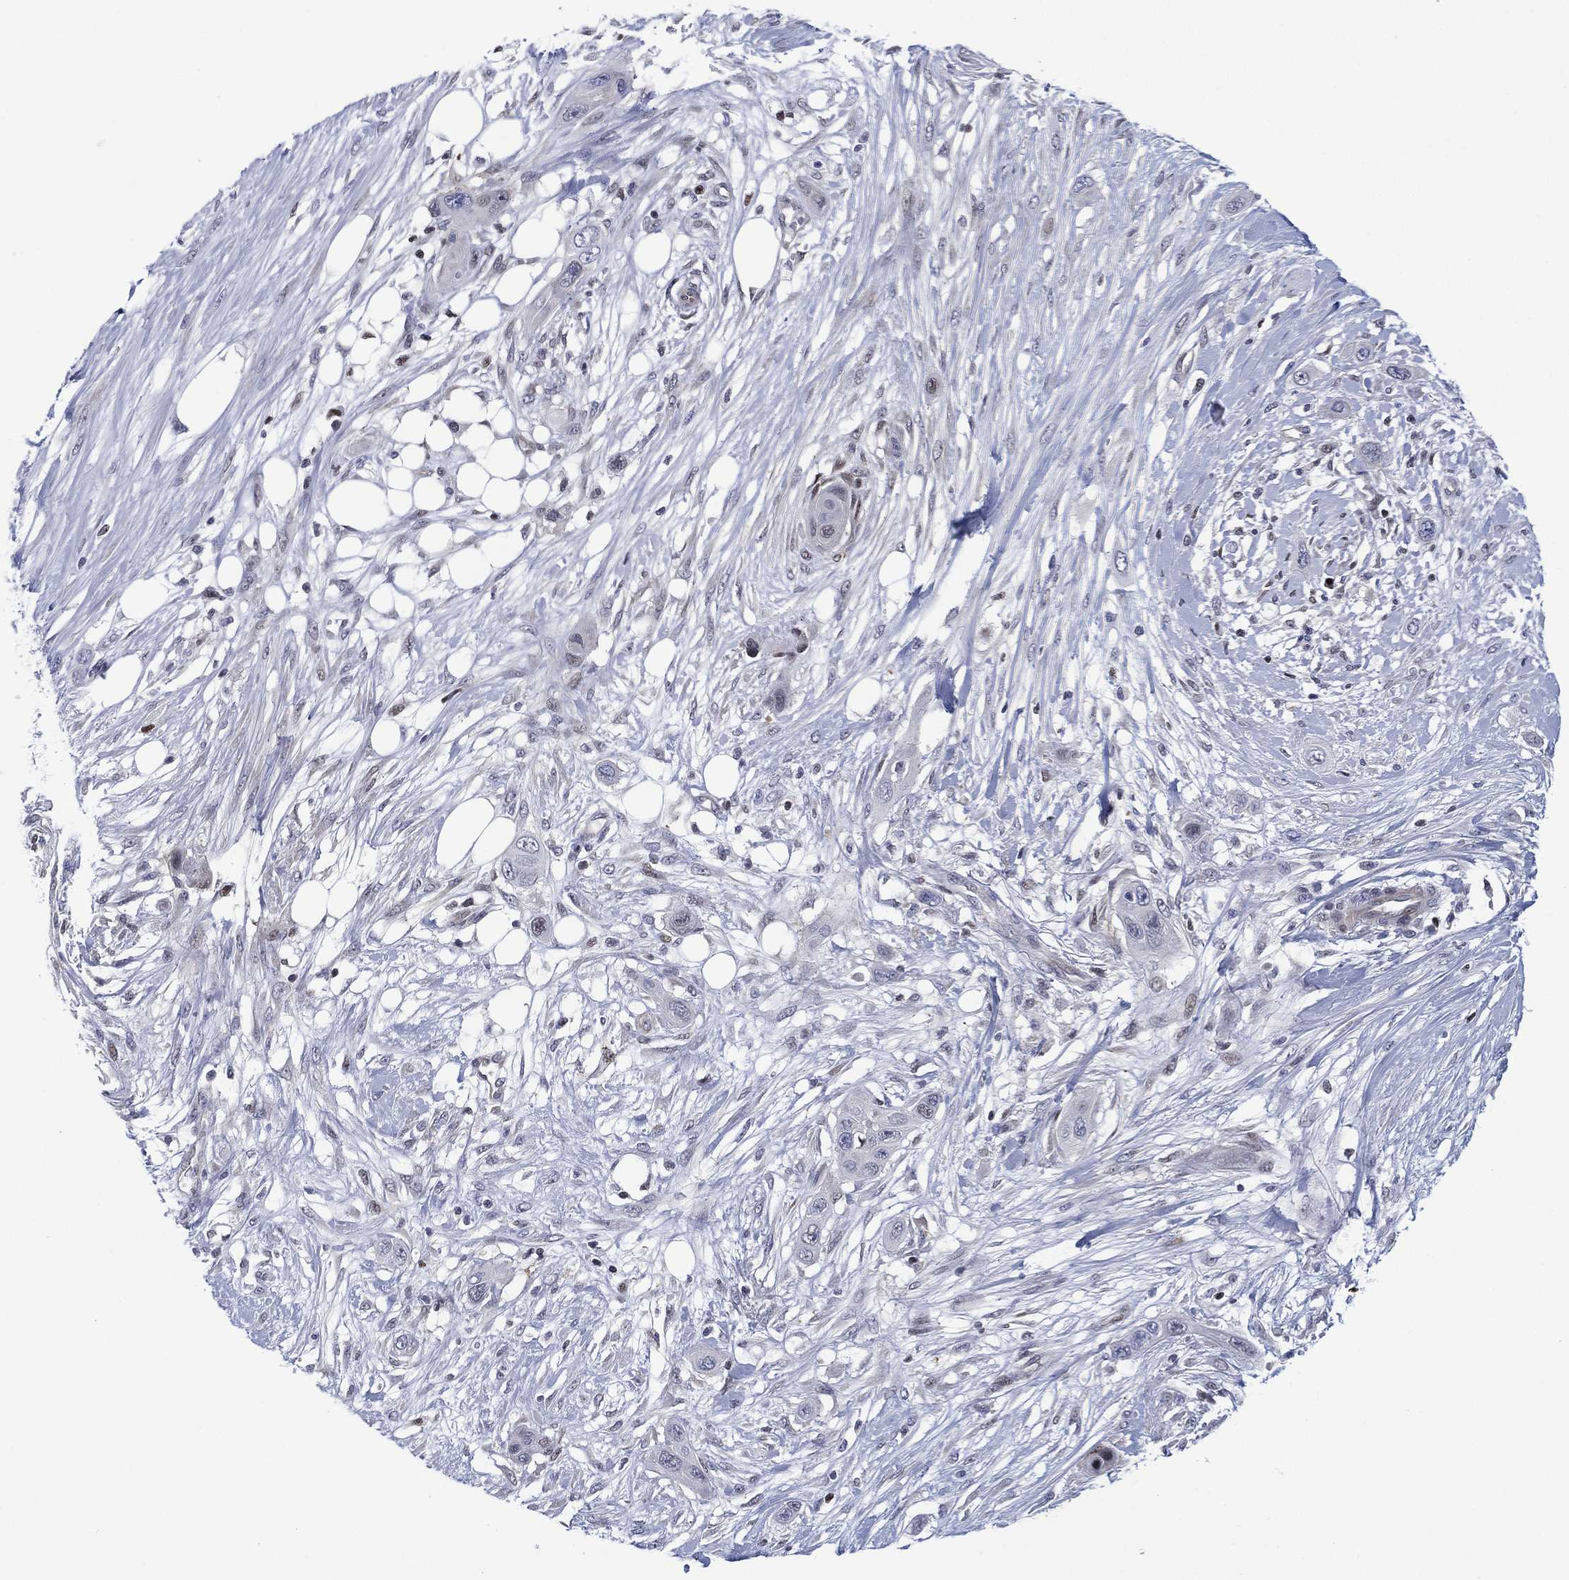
{"staining": {"intensity": "negative", "quantity": "none", "location": "none"}, "tissue": "skin cancer", "cell_type": "Tumor cells", "image_type": "cancer", "snomed": [{"axis": "morphology", "description": "Squamous cell carcinoma, NOS"}, {"axis": "topography", "description": "Skin"}], "caption": "Tumor cells are negative for protein expression in human squamous cell carcinoma (skin). (DAB IHC with hematoxylin counter stain).", "gene": "SLC4A4", "patient": {"sex": "male", "age": 79}}